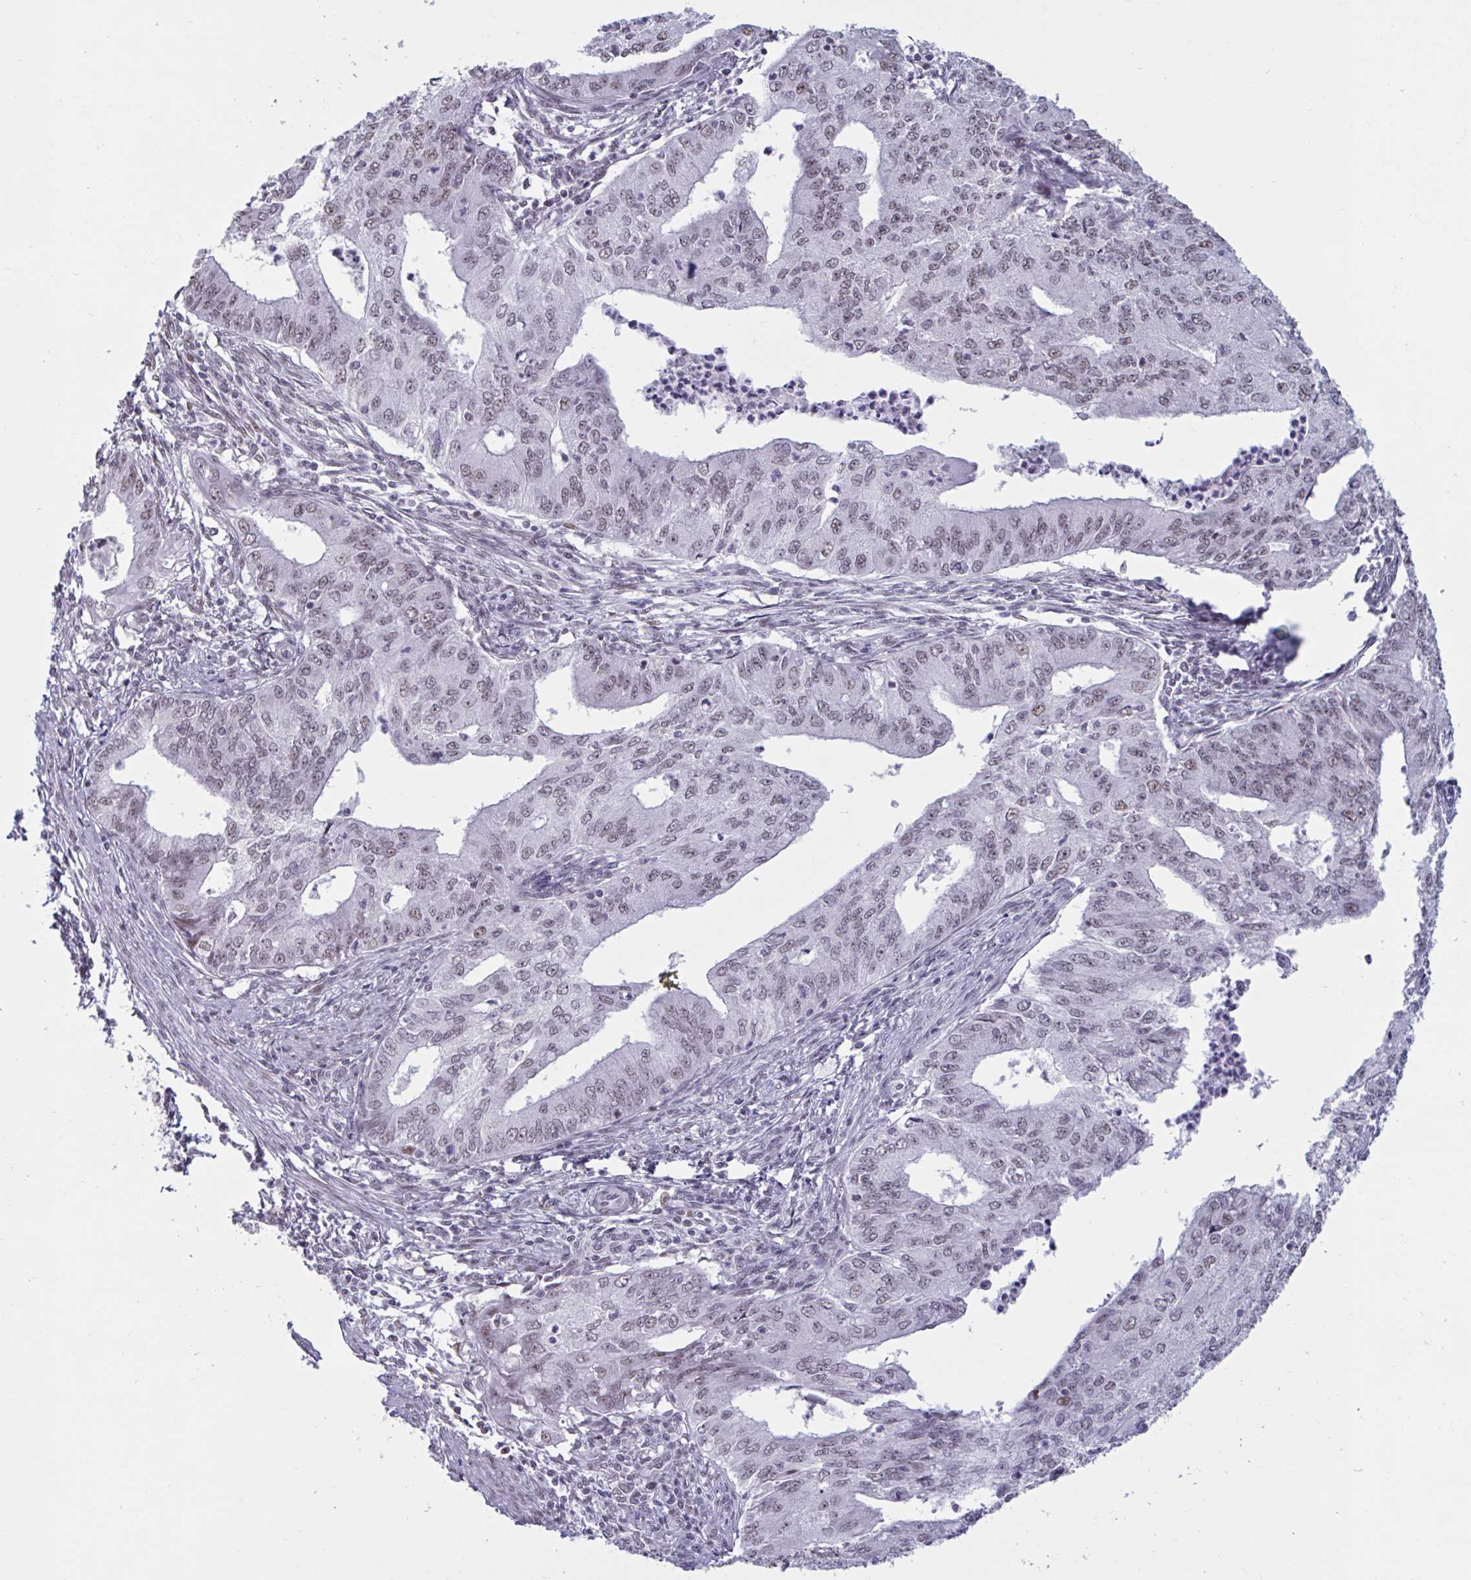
{"staining": {"intensity": "weak", "quantity": ">75%", "location": "nuclear"}, "tissue": "endometrial cancer", "cell_type": "Tumor cells", "image_type": "cancer", "snomed": [{"axis": "morphology", "description": "Adenocarcinoma, NOS"}, {"axis": "topography", "description": "Endometrium"}], "caption": "Immunohistochemistry photomicrograph of neoplastic tissue: adenocarcinoma (endometrial) stained using immunohistochemistry (IHC) reveals low levels of weak protein expression localized specifically in the nuclear of tumor cells, appearing as a nuclear brown color.", "gene": "HSD17B6", "patient": {"sex": "female", "age": 50}}